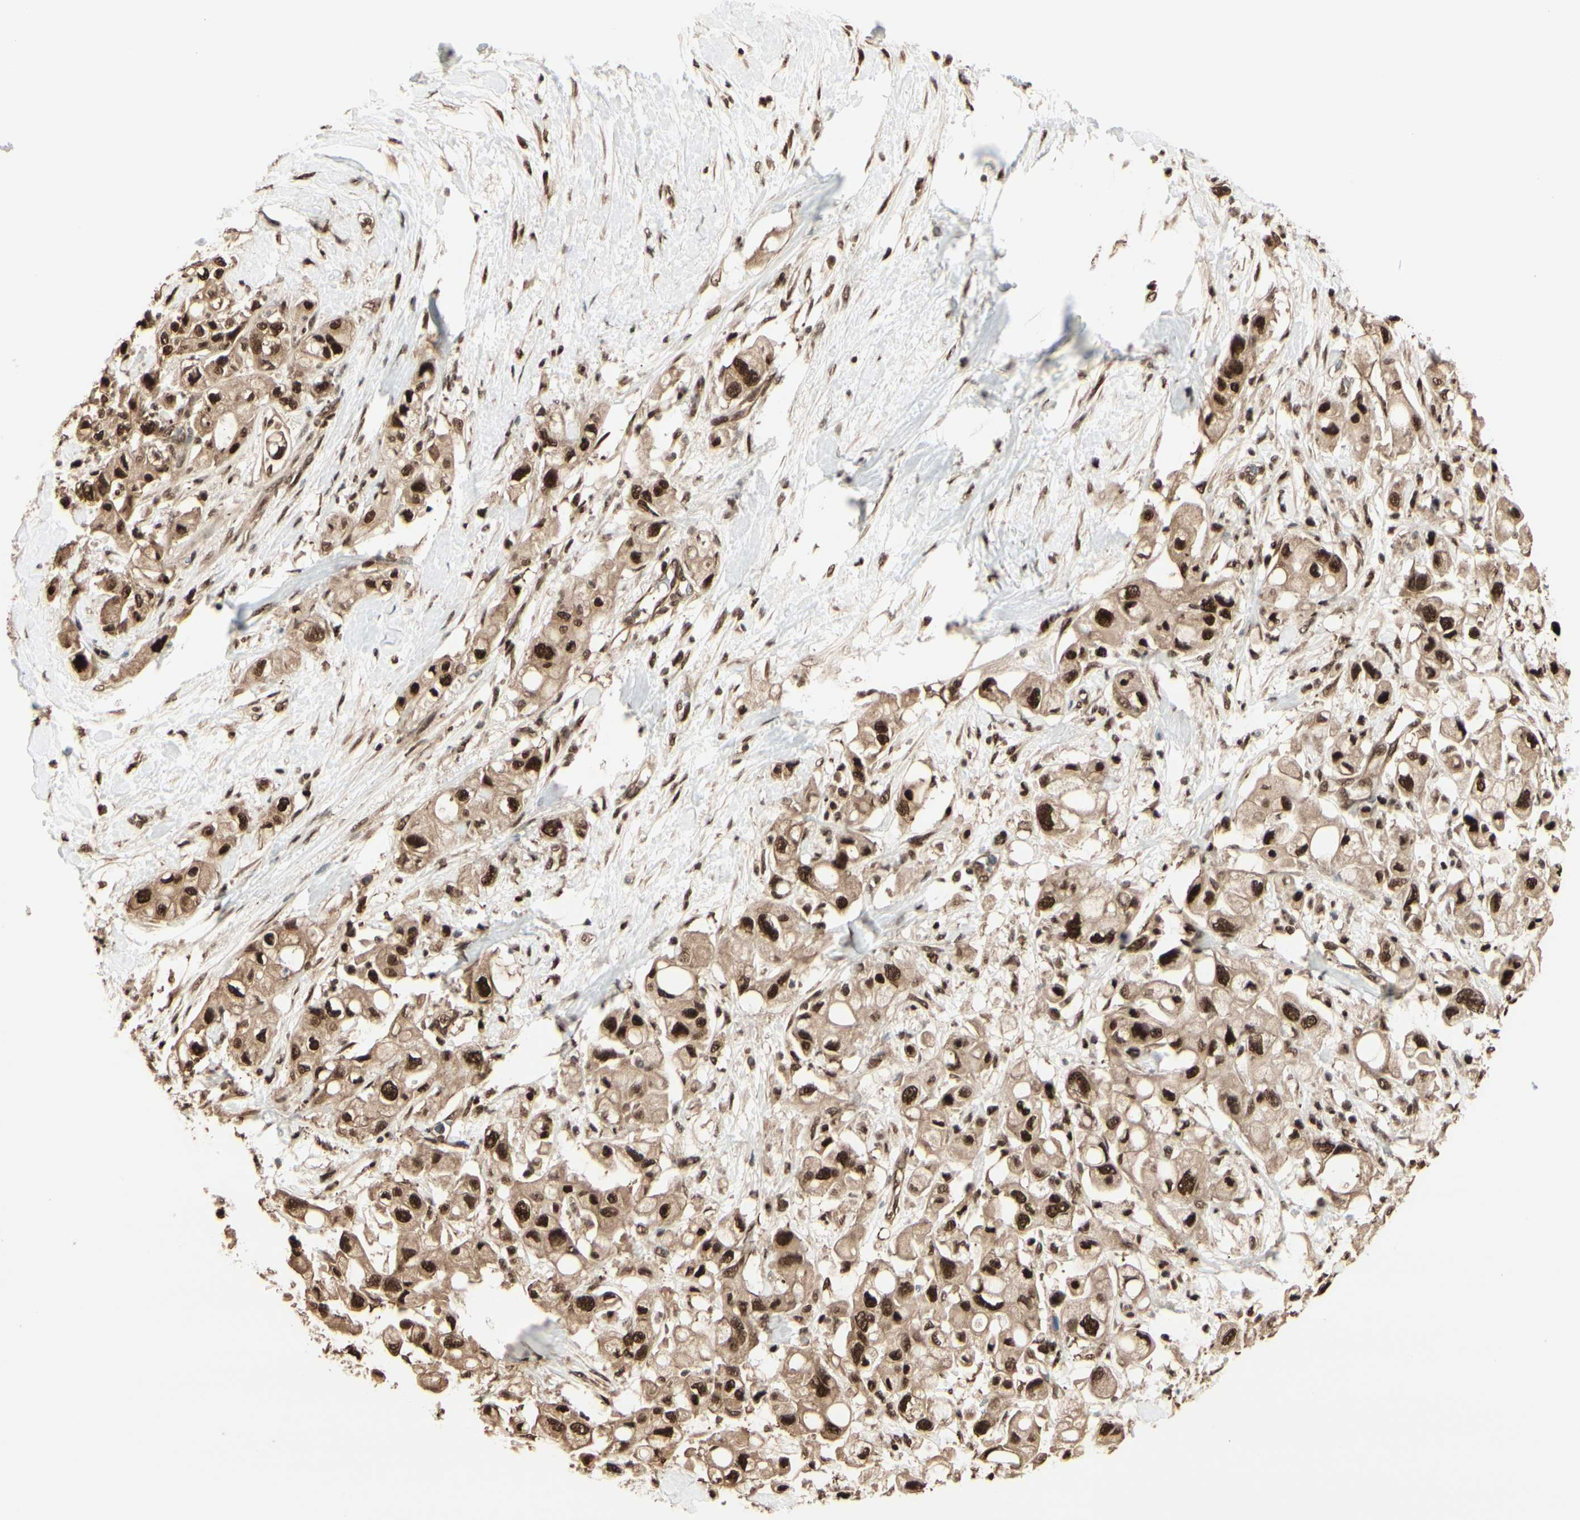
{"staining": {"intensity": "strong", "quantity": ">75%", "location": "cytoplasmic/membranous,nuclear"}, "tissue": "pancreatic cancer", "cell_type": "Tumor cells", "image_type": "cancer", "snomed": [{"axis": "morphology", "description": "Adenocarcinoma, NOS"}, {"axis": "topography", "description": "Pancreas"}], "caption": "This image exhibits pancreatic adenocarcinoma stained with immunohistochemistry (IHC) to label a protein in brown. The cytoplasmic/membranous and nuclear of tumor cells show strong positivity for the protein. Nuclei are counter-stained blue.", "gene": "HSF1", "patient": {"sex": "female", "age": 56}}